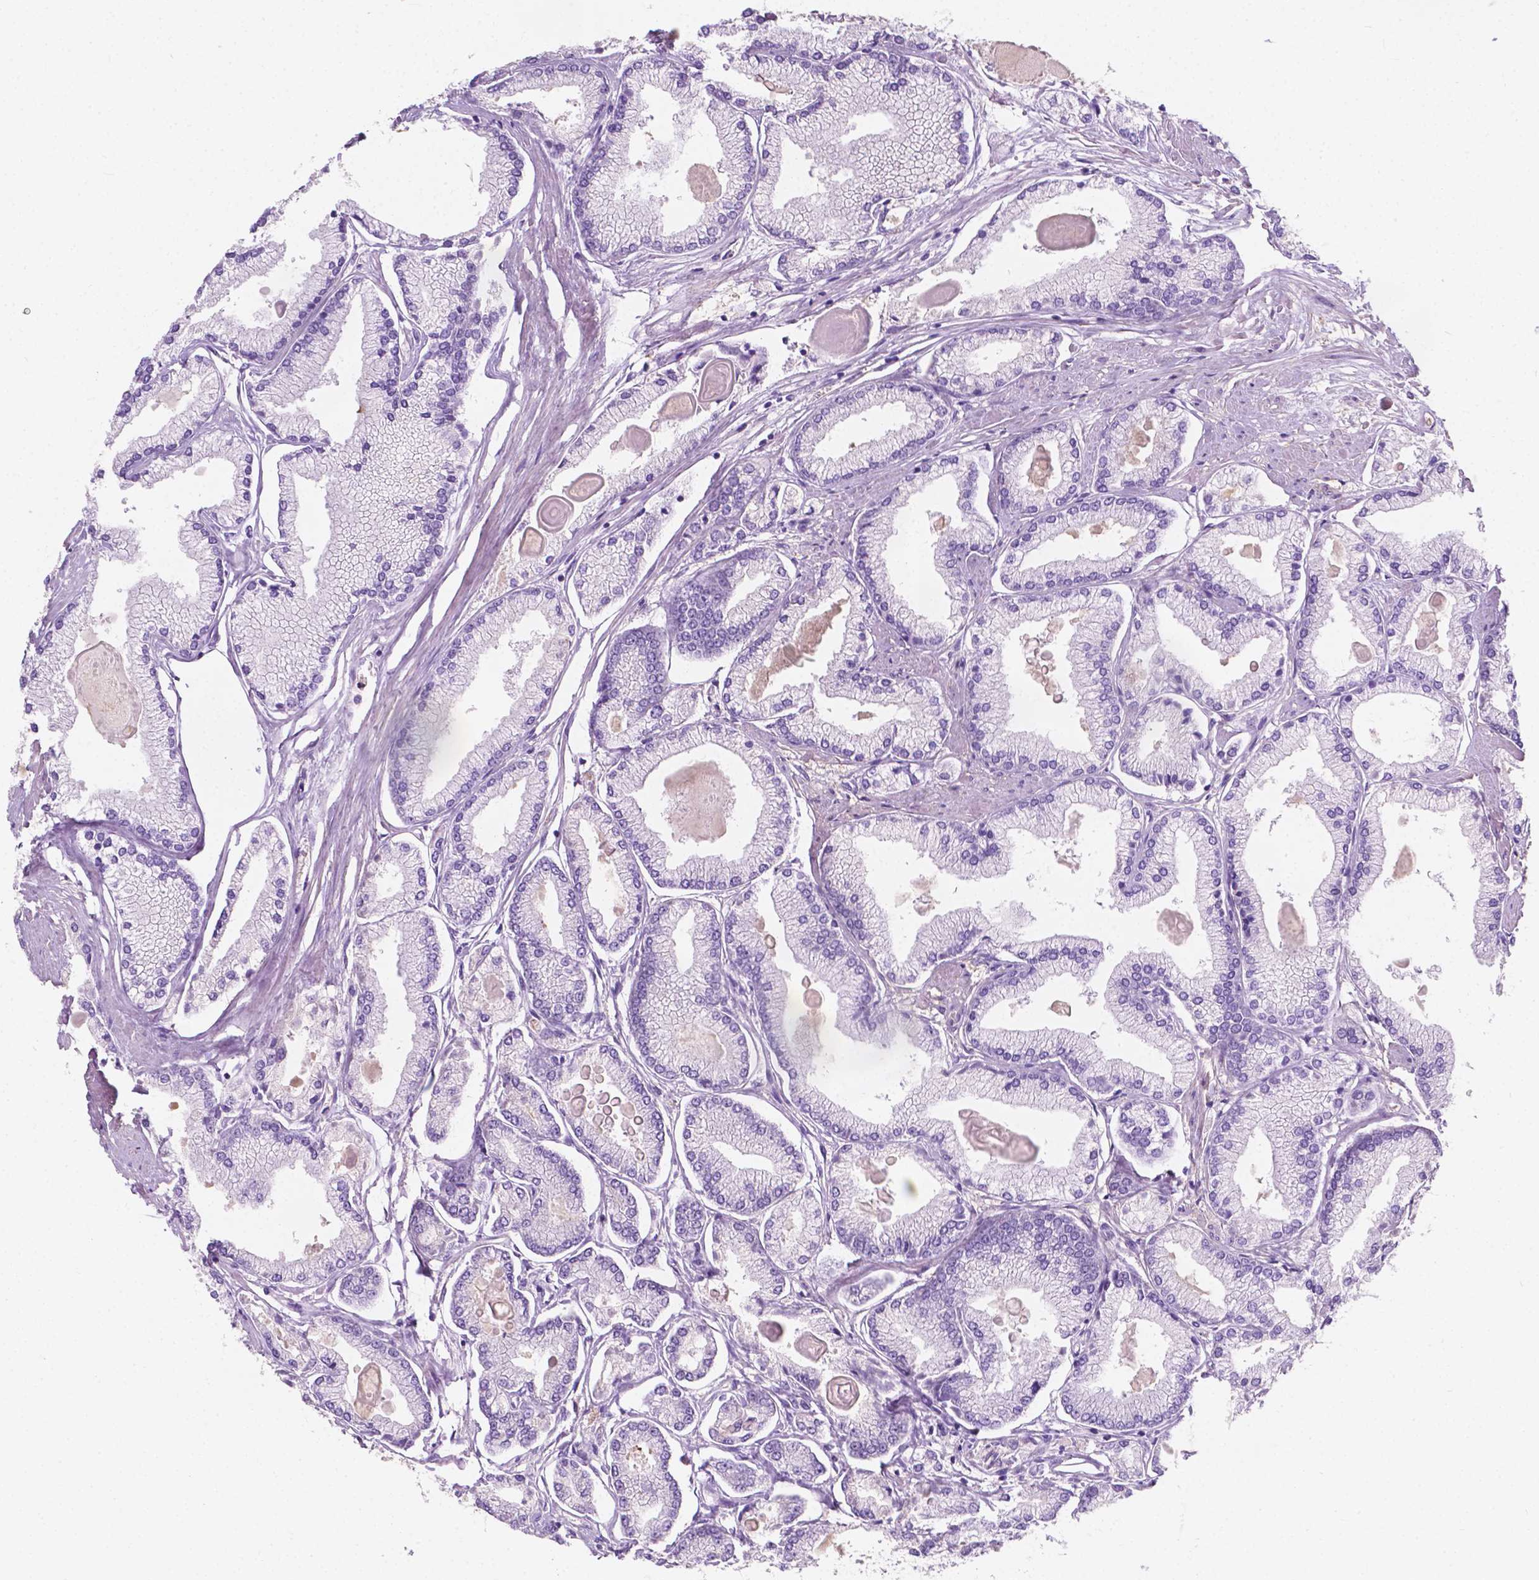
{"staining": {"intensity": "negative", "quantity": "none", "location": "none"}, "tissue": "prostate cancer", "cell_type": "Tumor cells", "image_type": "cancer", "snomed": [{"axis": "morphology", "description": "Adenocarcinoma, High grade"}, {"axis": "topography", "description": "Prostate"}], "caption": "This is a image of IHC staining of prostate high-grade adenocarcinoma, which shows no expression in tumor cells.", "gene": "GNAO1", "patient": {"sex": "male", "age": 68}}